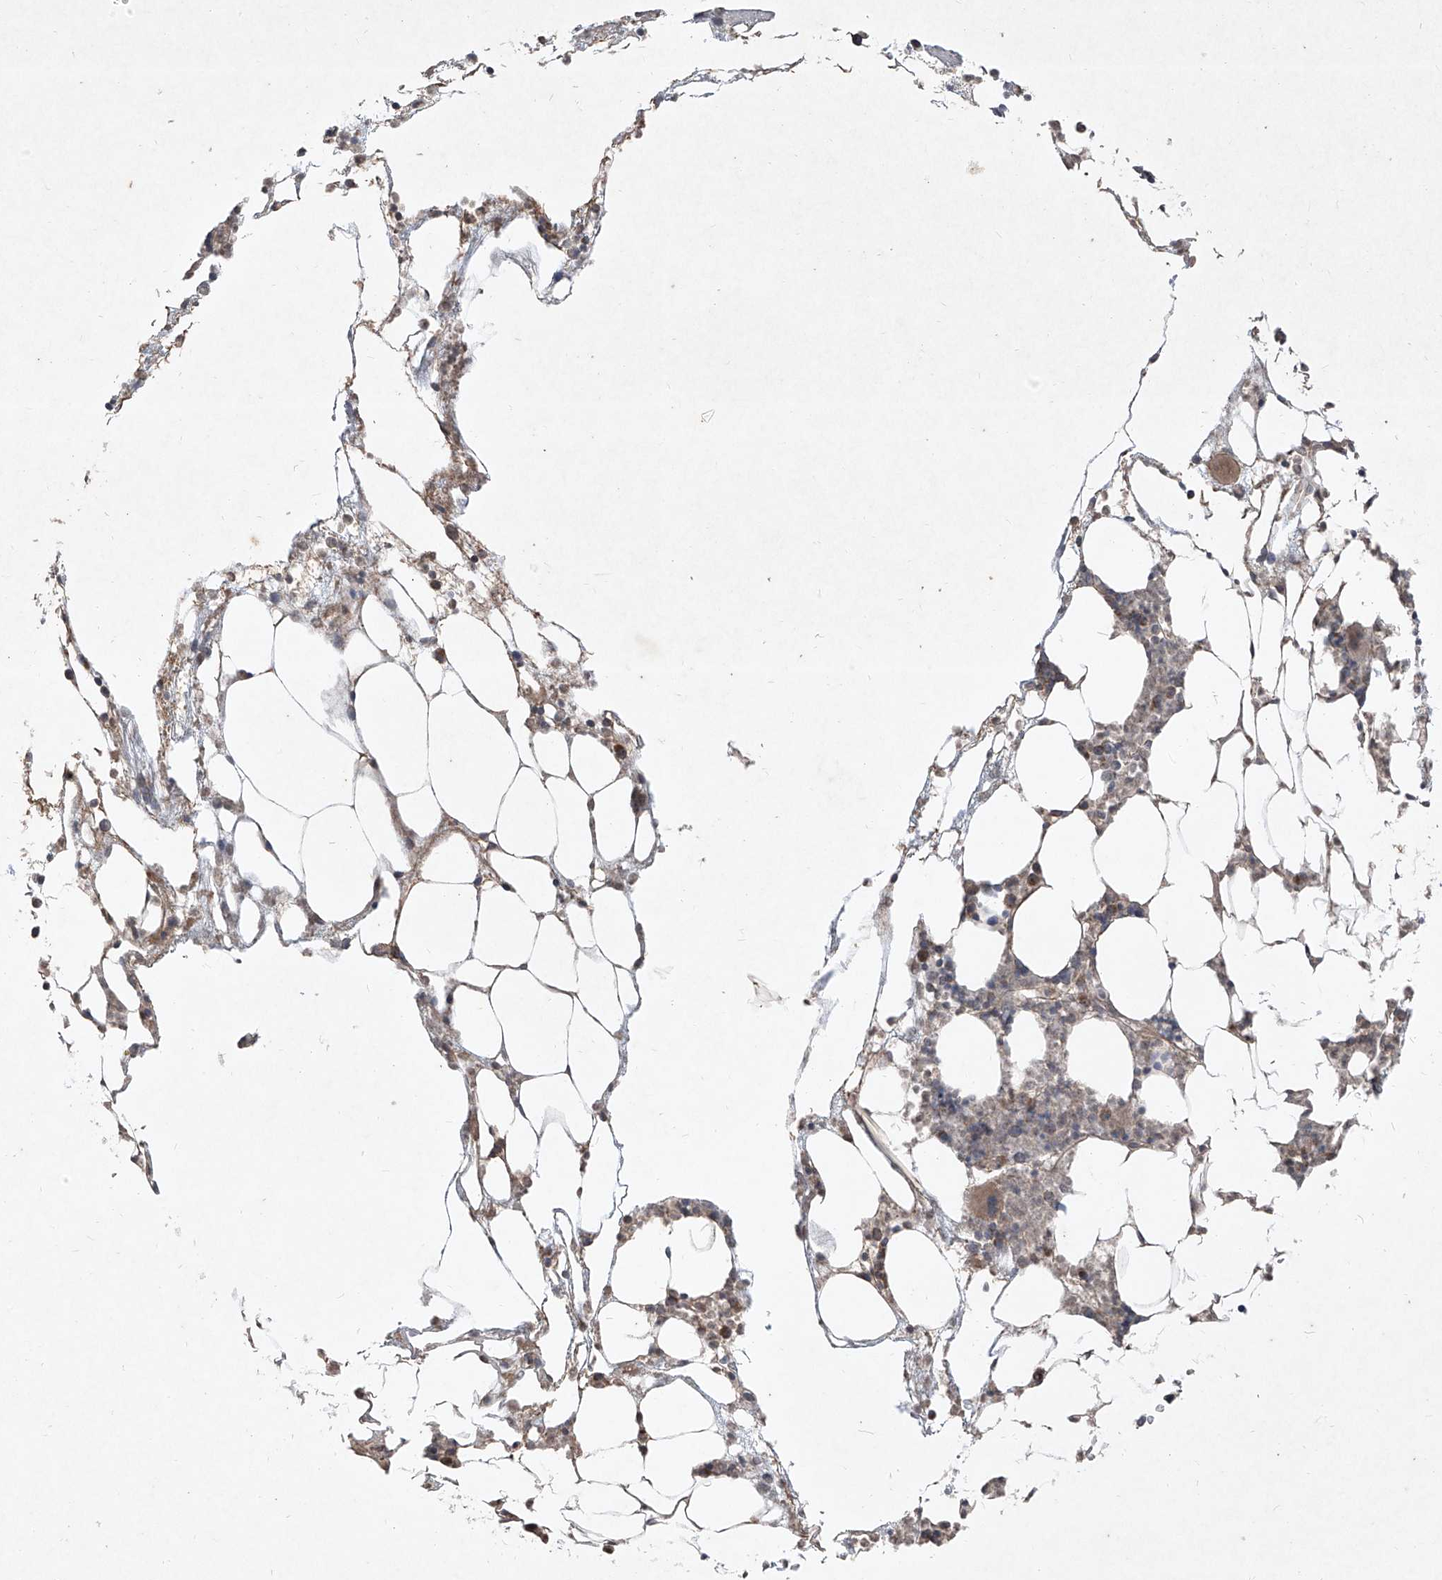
{"staining": {"intensity": "weak", "quantity": "25%-75%", "location": "cytoplasmic/membranous"}, "tissue": "bone marrow", "cell_type": "Hematopoietic cells", "image_type": "normal", "snomed": [{"axis": "morphology", "description": "Normal tissue, NOS"}, {"axis": "morphology", "description": "Inflammation, NOS"}, {"axis": "topography", "description": "Bone marrow"}], "caption": "Bone marrow stained for a protein exhibits weak cytoplasmic/membranous positivity in hematopoietic cells. The staining was performed using DAB (3,3'-diaminobenzidine) to visualize the protein expression in brown, while the nuclei were stained in blue with hematoxylin (Magnification: 20x).", "gene": "ABCD3", "patient": {"sex": "female", "age": 78}}